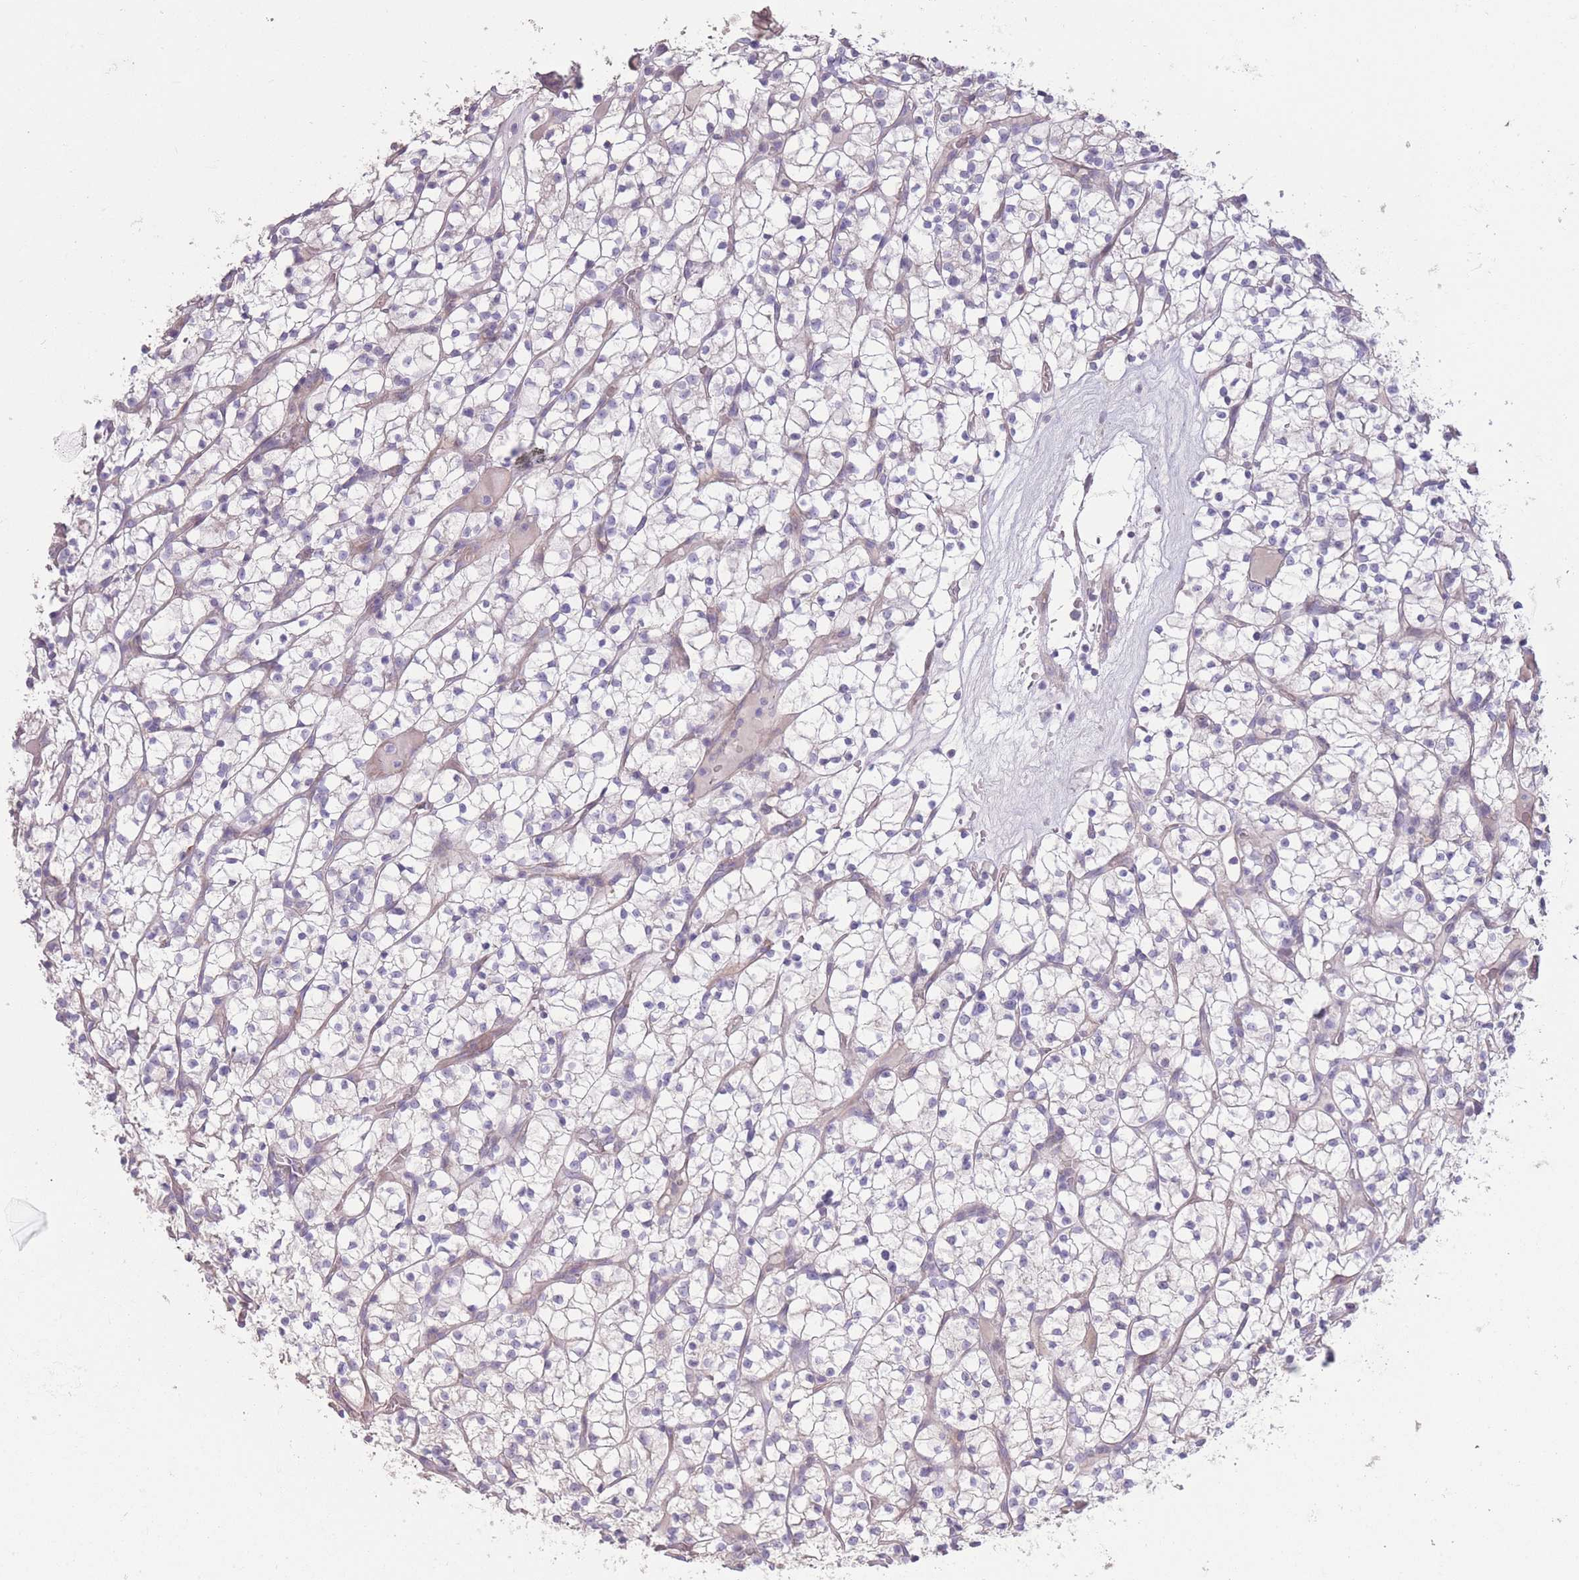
{"staining": {"intensity": "negative", "quantity": "none", "location": "none"}, "tissue": "renal cancer", "cell_type": "Tumor cells", "image_type": "cancer", "snomed": [{"axis": "morphology", "description": "Adenocarcinoma, NOS"}, {"axis": "topography", "description": "Kidney"}], "caption": "Tumor cells show no significant staining in renal cancer. (DAB IHC visualized using brightfield microscopy, high magnification).", "gene": "RSPH10B", "patient": {"sex": "female", "age": 64}}